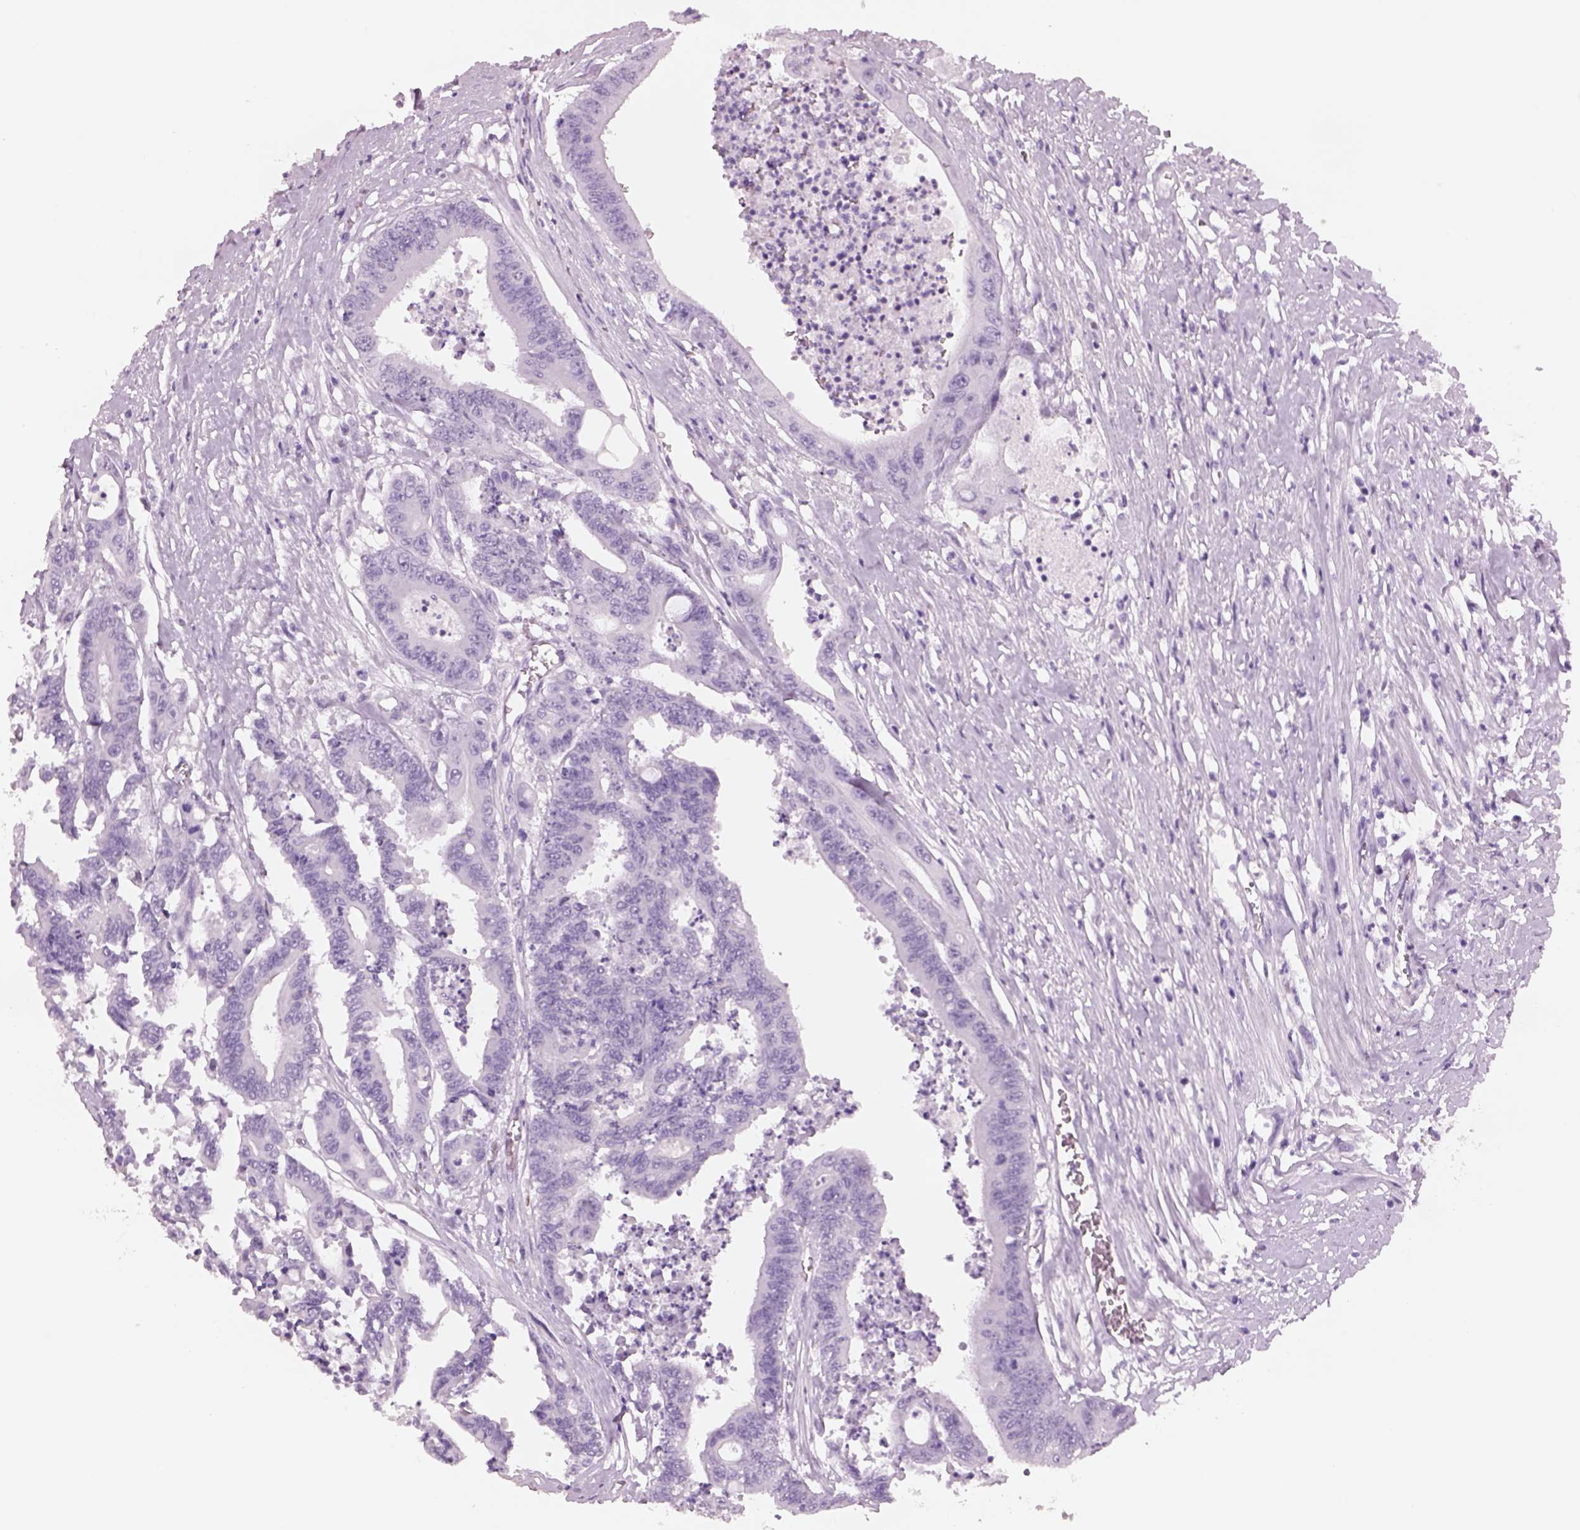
{"staining": {"intensity": "negative", "quantity": "none", "location": "none"}, "tissue": "colorectal cancer", "cell_type": "Tumor cells", "image_type": "cancer", "snomed": [{"axis": "morphology", "description": "Adenocarcinoma, NOS"}, {"axis": "topography", "description": "Rectum"}], "caption": "Colorectal adenocarcinoma was stained to show a protein in brown. There is no significant staining in tumor cells.", "gene": "RHO", "patient": {"sex": "male", "age": 54}}